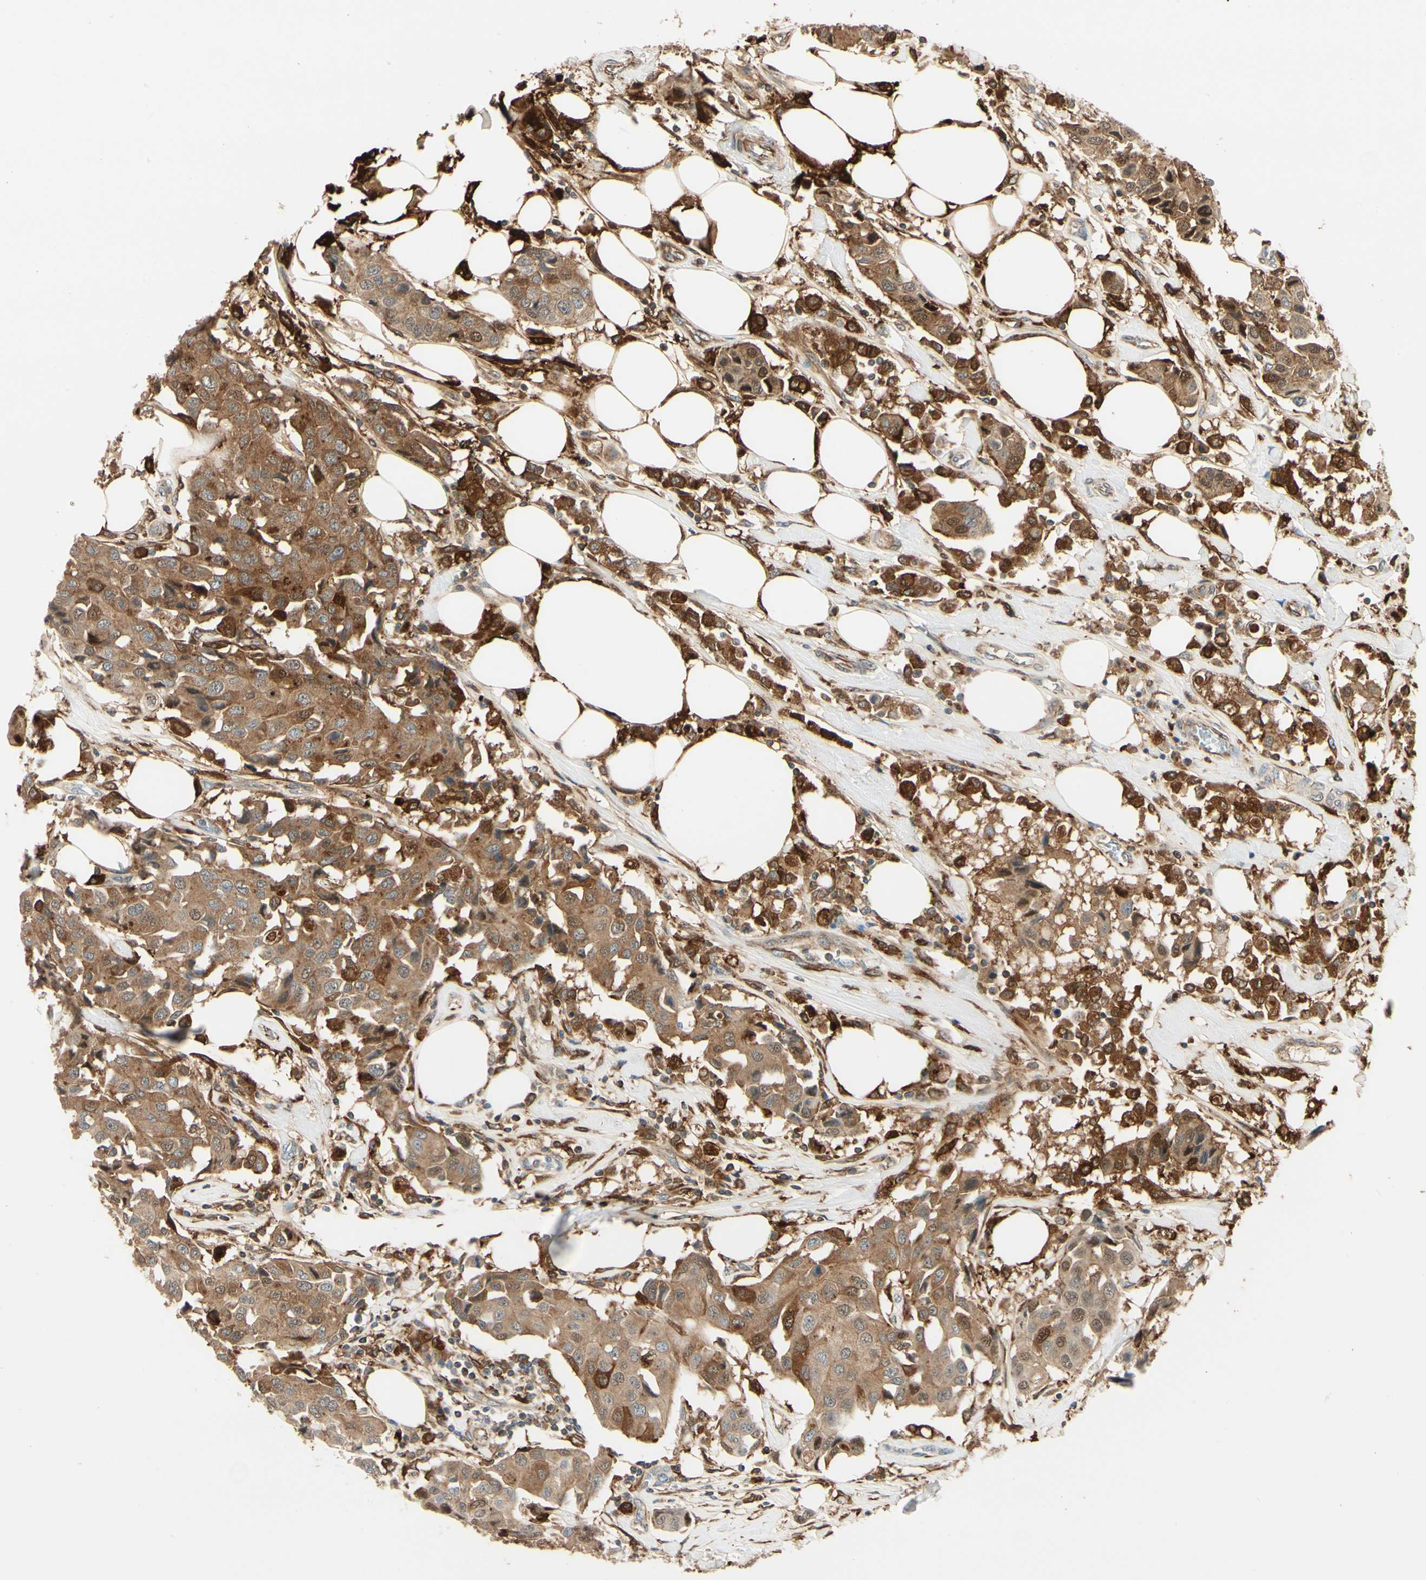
{"staining": {"intensity": "moderate", "quantity": ">75%", "location": "cytoplasmic/membranous,nuclear"}, "tissue": "breast cancer", "cell_type": "Tumor cells", "image_type": "cancer", "snomed": [{"axis": "morphology", "description": "Duct carcinoma"}, {"axis": "topography", "description": "Breast"}], "caption": "A medium amount of moderate cytoplasmic/membranous and nuclear expression is seen in approximately >75% of tumor cells in invasive ductal carcinoma (breast) tissue. (IHC, brightfield microscopy, high magnification).", "gene": "FTH1", "patient": {"sex": "female", "age": 80}}